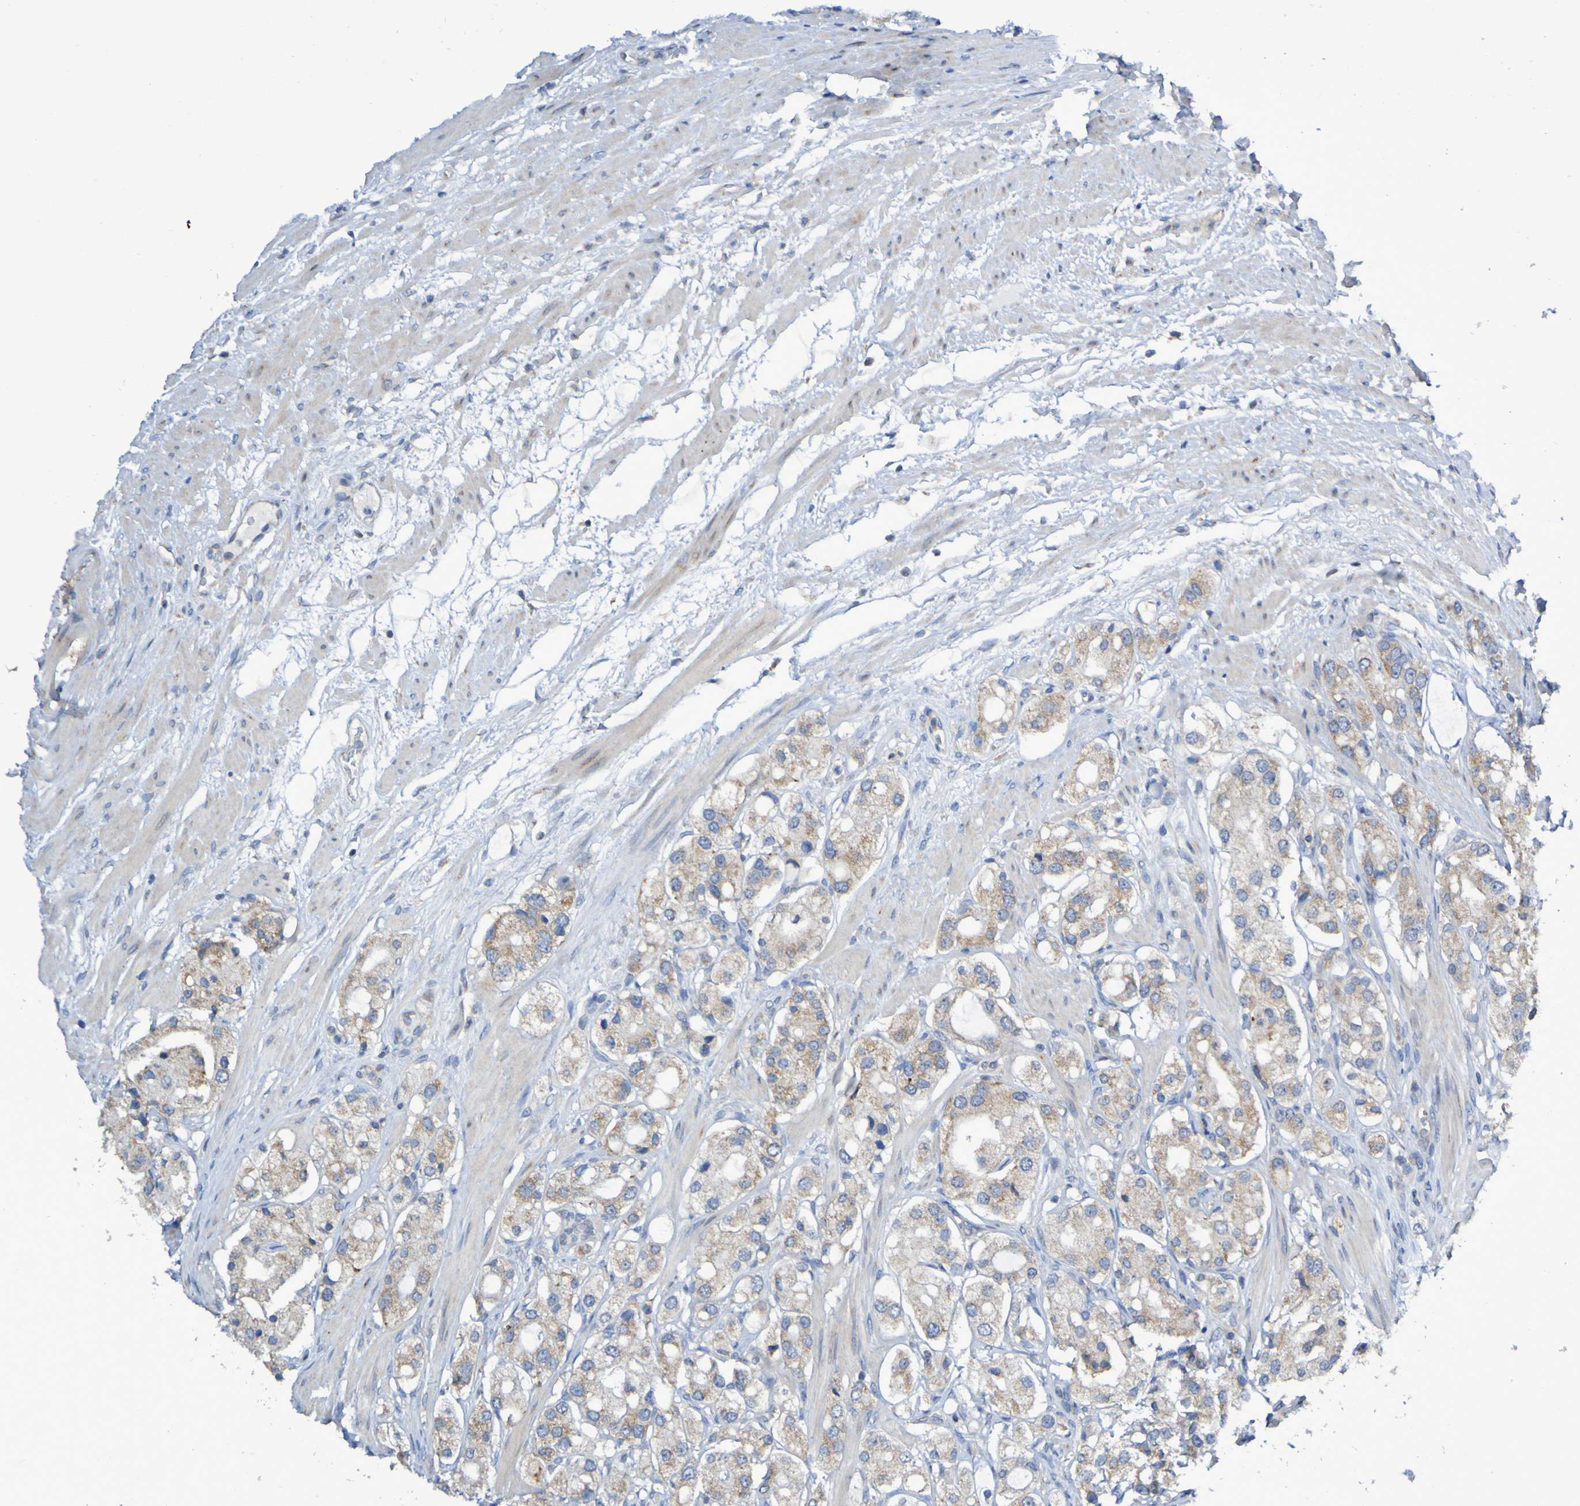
{"staining": {"intensity": "weak", "quantity": ">75%", "location": "cytoplasmic/membranous"}, "tissue": "prostate cancer", "cell_type": "Tumor cells", "image_type": "cancer", "snomed": [{"axis": "morphology", "description": "Adenocarcinoma, High grade"}, {"axis": "topography", "description": "Prostate"}], "caption": "Immunohistochemistry (IHC) micrograph of prostate cancer stained for a protein (brown), which exhibits low levels of weak cytoplasmic/membranous expression in approximately >75% of tumor cells.", "gene": "LMBRD2", "patient": {"sex": "male", "age": 65}}